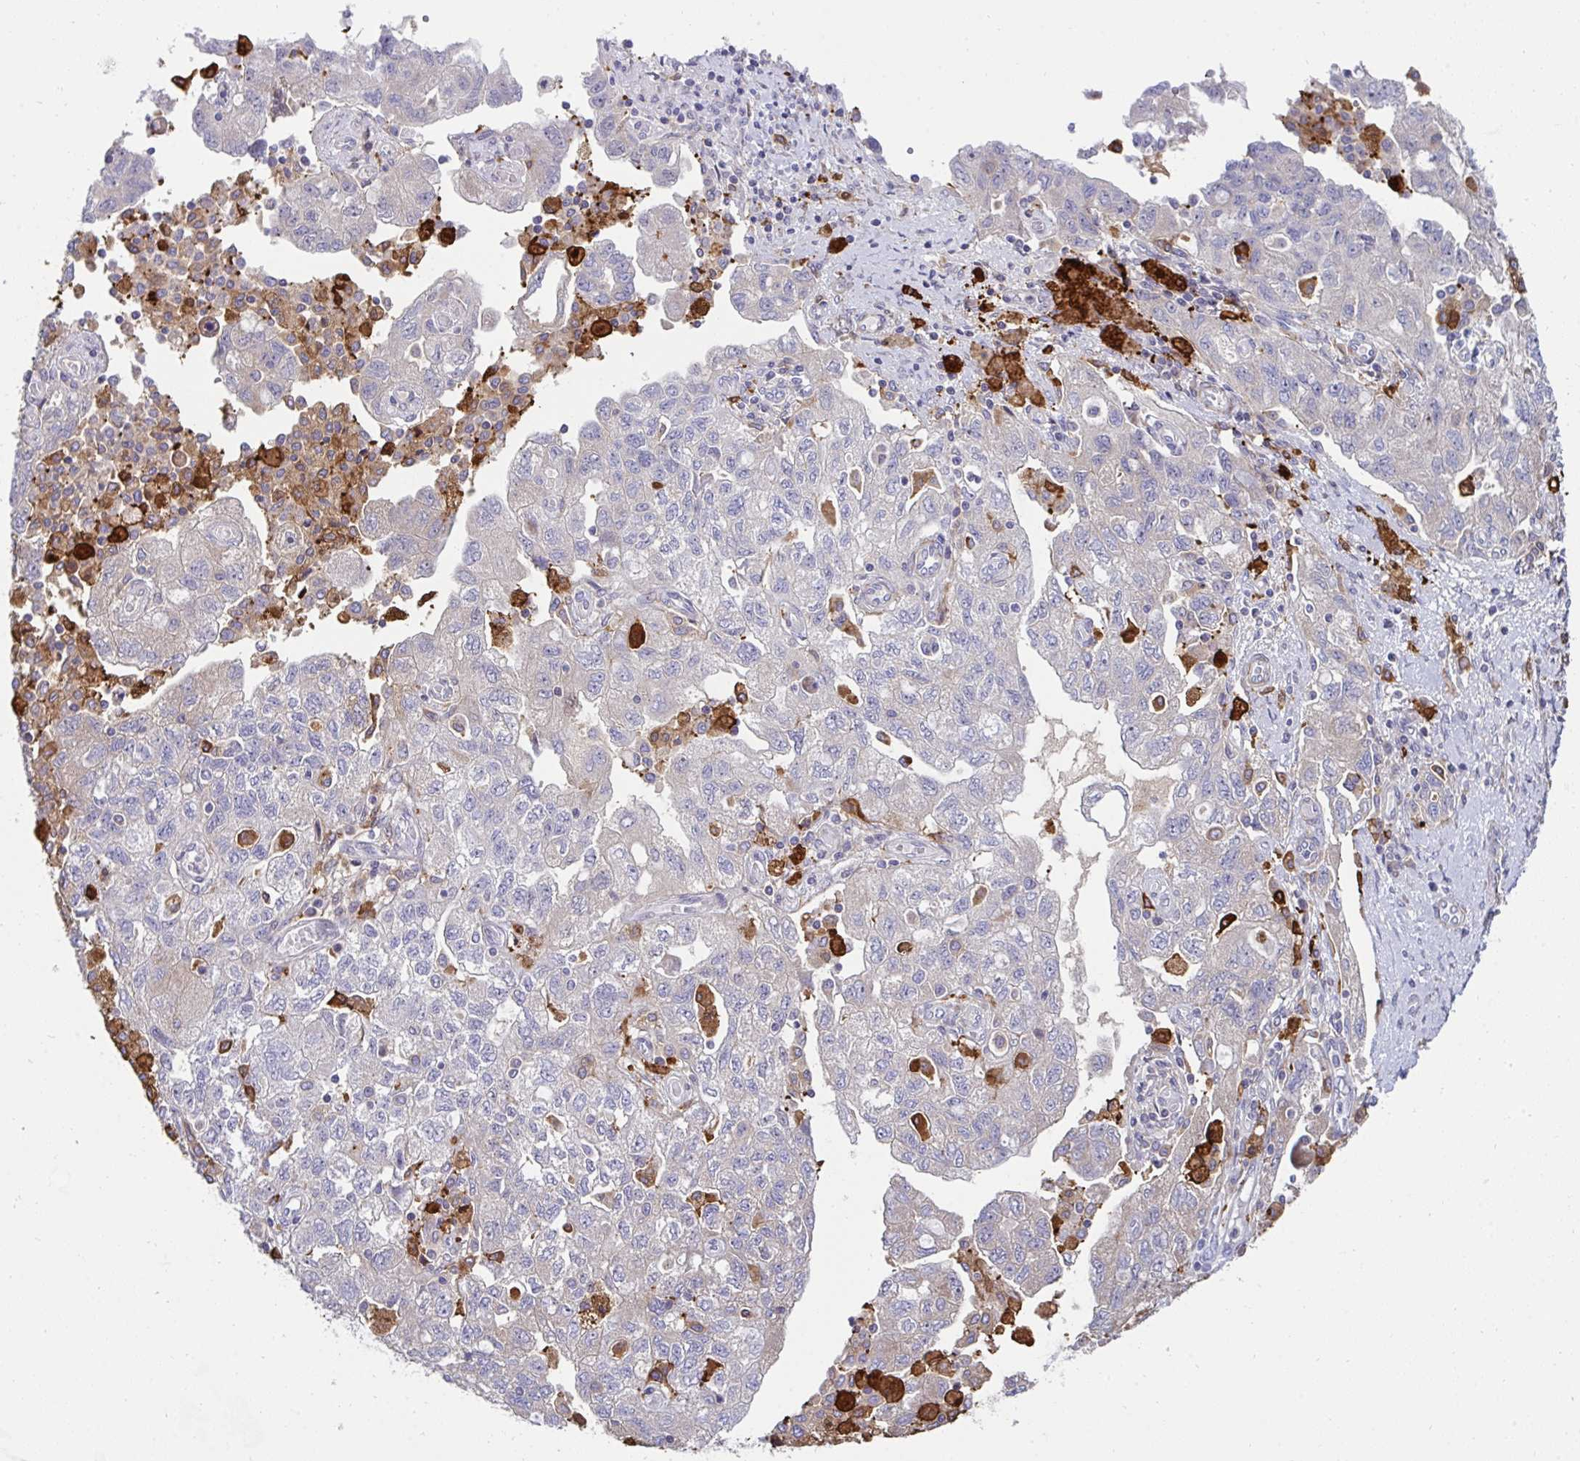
{"staining": {"intensity": "weak", "quantity": "25%-75%", "location": "cytoplasmic/membranous"}, "tissue": "ovarian cancer", "cell_type": "Tumor cells", "image_type": "cancer", "snomed": [{"axis": "morphology", "description": "Carcinoma, NOS"}, {"axis": "morphology", "description": "Cystadenocarcinoma, serous, NOS"}, {"axis": "topography", "description": "Ovary"}], "caption": "Human ovarian cancer stained with a brown dye displays weak cytoplasmic/membranous positive expression in approximately 25%-75% of tumor cells.", "gene": "FBXL13", "patient": {"sex": "female", "age": 69}}